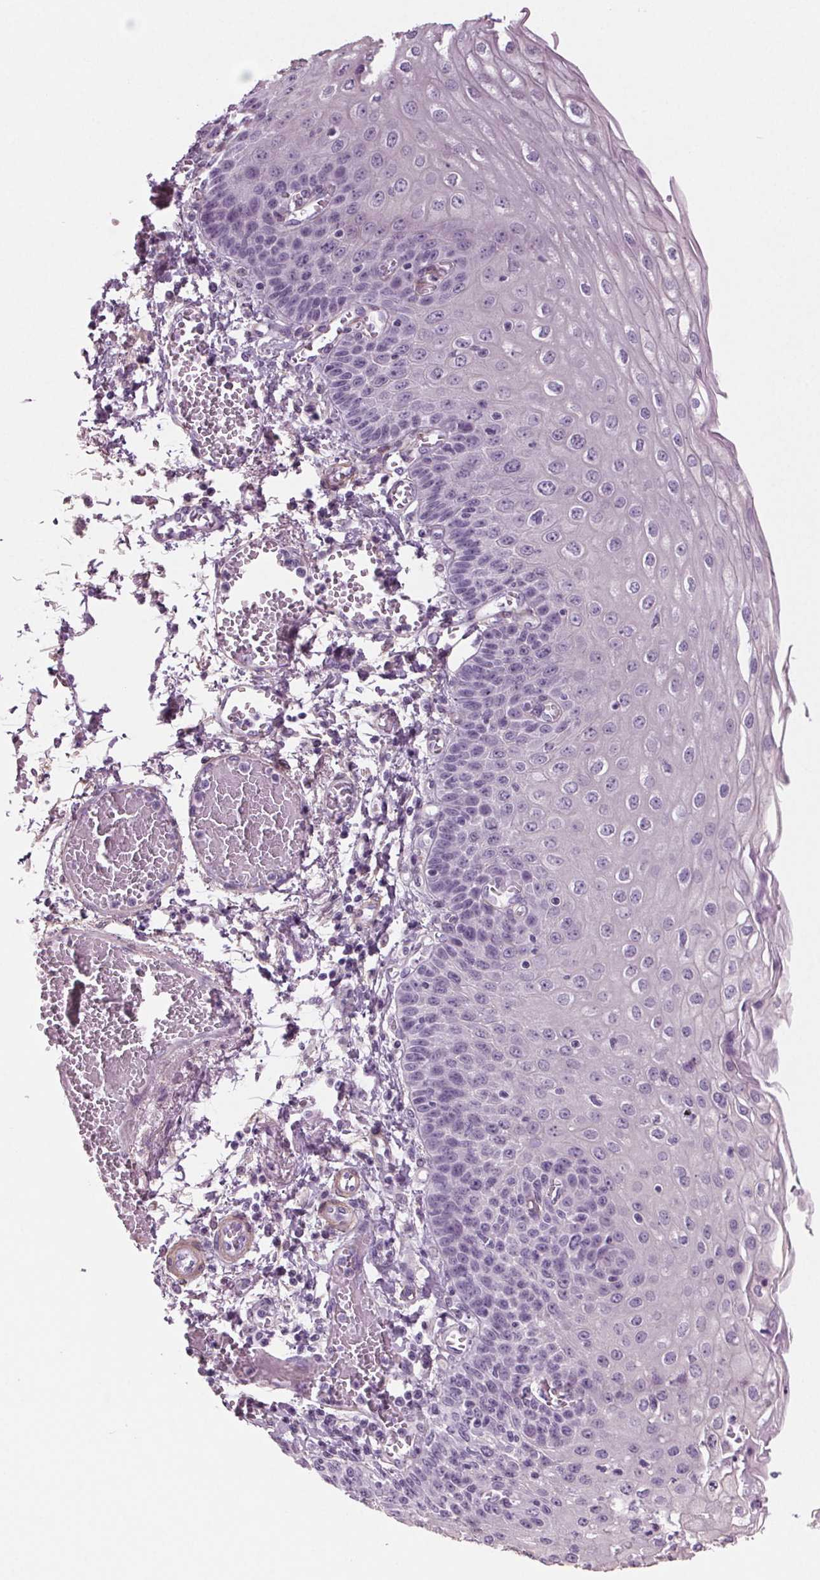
{"staining": {"intensity": "negative", "quantity": "none", "location": "none"}, "tissue": "esophagus", "cell_type": "Squamous epithelial cells", "image_type": "normal", "snomed": [{"axis": "morphology", "description": "Normal tissue, NOS"}, {"axis": "morphology", "description": "Adenocarcinoma, NOS"}, {"axis": "topography", "description": "Esophagus"}], "caption": "A photomicrograph of esophagus stained for a protein shows no brown staining in squamous epithelial cells. (Stains: DAB (3,3'-diaminobenzidine) immunohistochemistry (IHC) with hematoxylin counter stain, Microscopy: brightfield microscopy at high magnification).", "gene": "BHLHE22", "patient": {"sex": "male", "age": 81}}